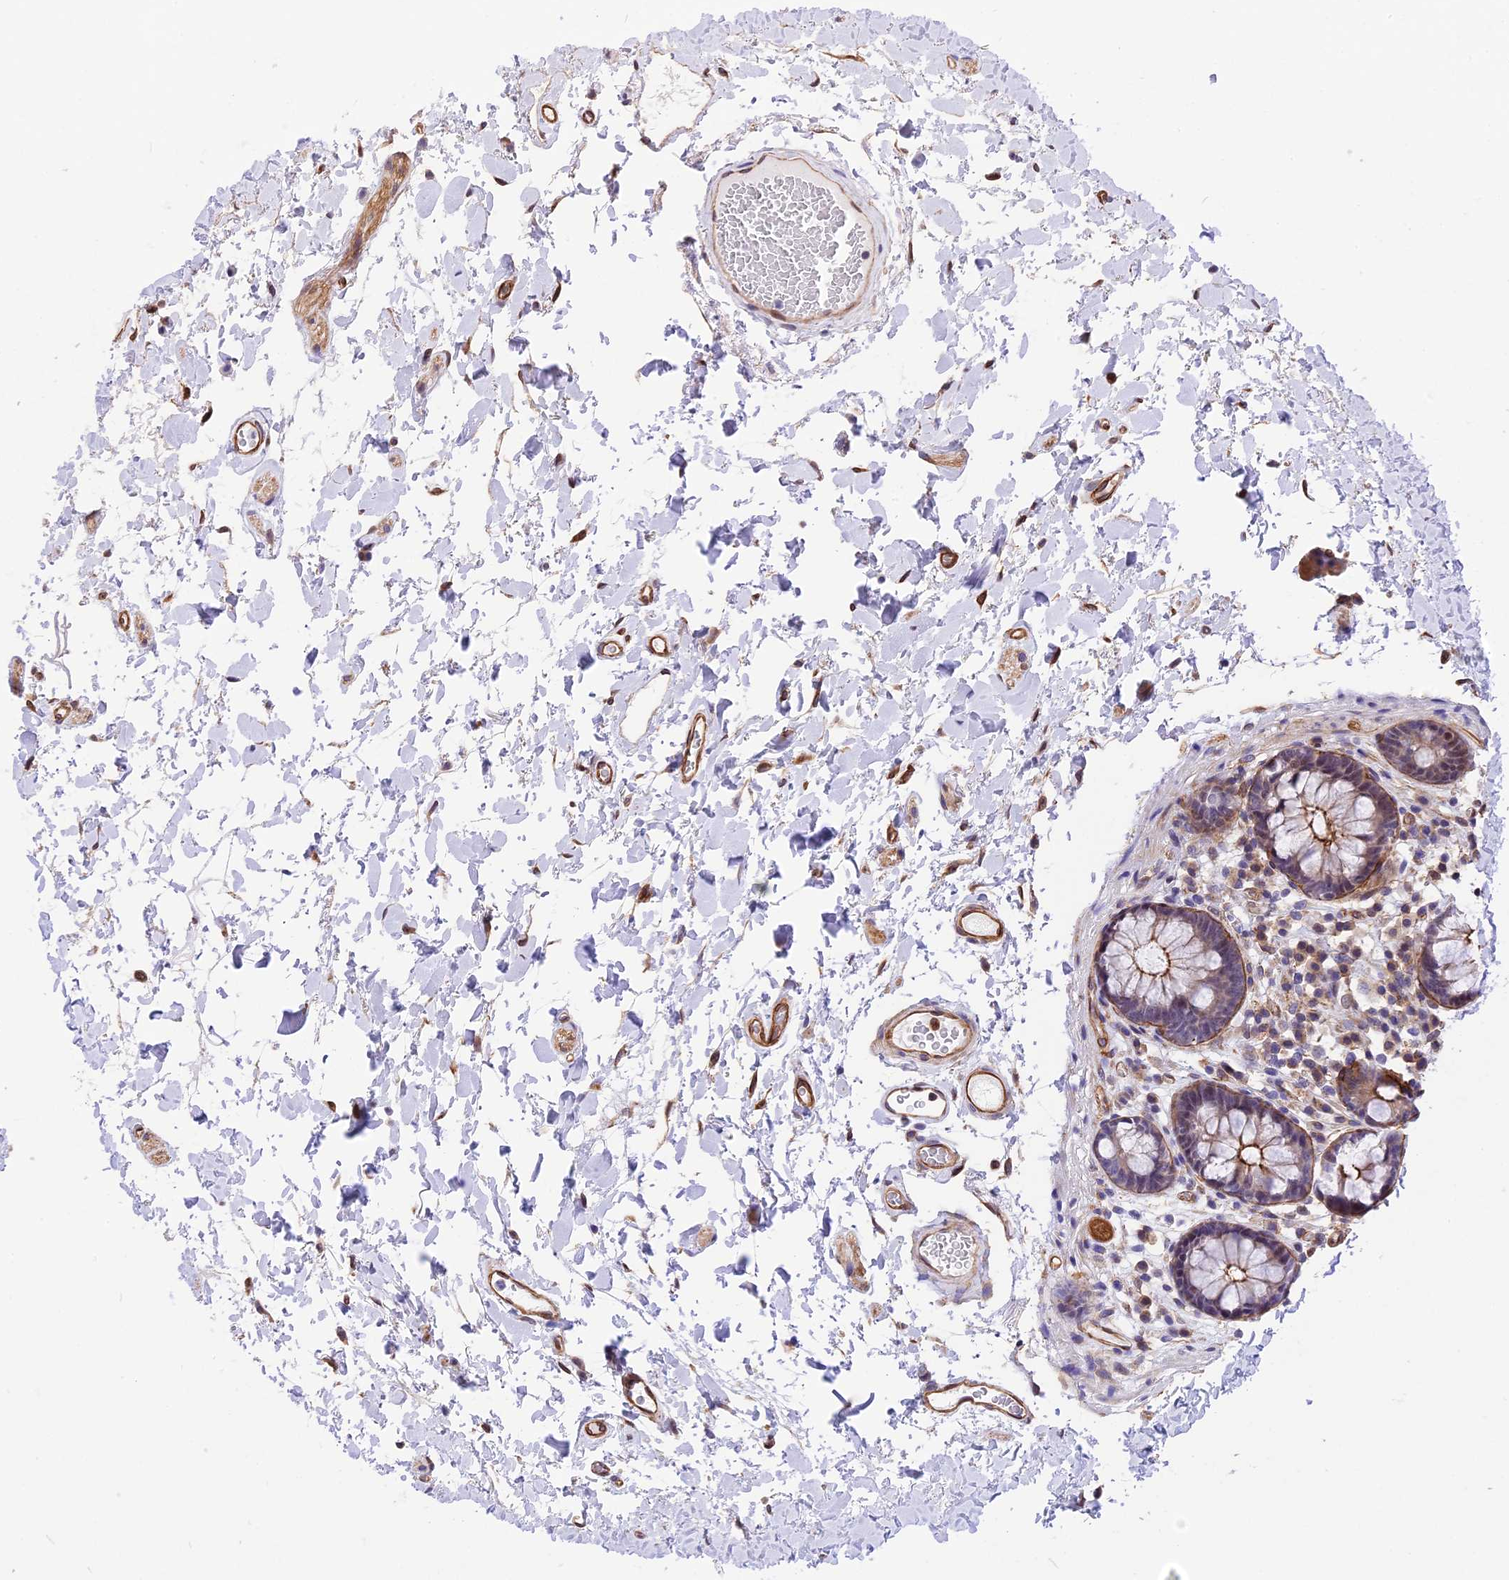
{"staining": {"intensity": "strong", "quantity": ">75%", "location": "cytoplasmic/membranous"}, "tissue": "colon", "cell_type": "Endothelial cells", "image_type": "normal", "snomed": [{"axis": "morphology", "description": "Normal tissue, NOS"}, {"axis": "topography", "description": "Colon"}], "caption": "IHC (DAB (3,3'-diaminobenzidine)) staining of normal colon shows strong cytoplasmic/membranous protein positivity in about >75% of endothelial cells.", "gene": "R3HDM4", "patient": {"sex": "male", "age": 84}}